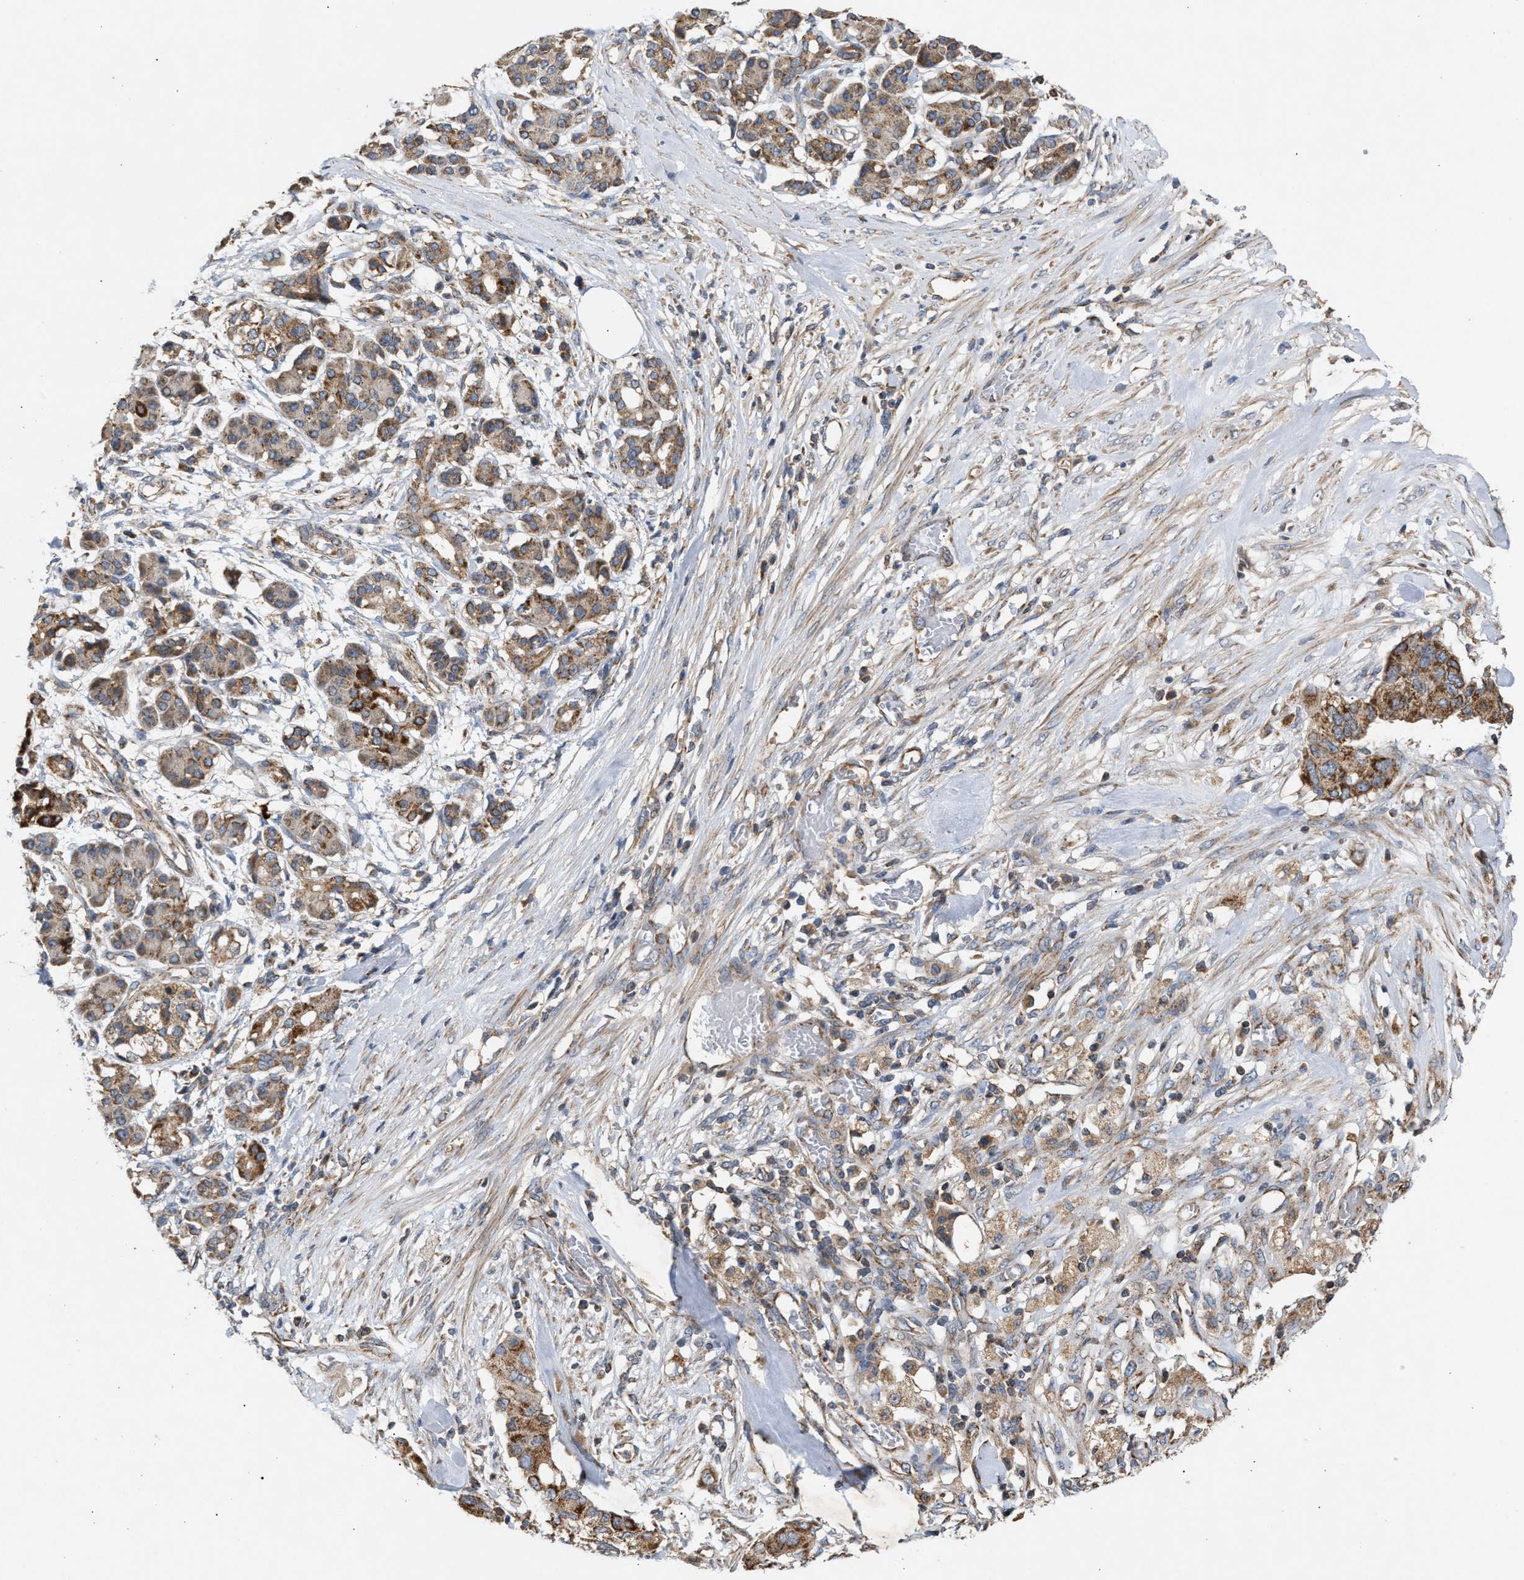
{"staining": {"intensity": "moderate", "quantity": ">75%", "location": "cytoplasmic/membranous"}, "tissue": "pancreatic cancer", "cell_type": "Tumor cells", "image_type": "cancer", "snomed": [{"axis": "morphology", "description": "Adenocarcinoma, NOS"}, {"axis": "topography", "description": "Pancreas"}], "caption": "Immunohistochemistry (IHC) of pancreatic cancer (adenocarcinoma) shows medium levels of moderate cytoplasmic/membranous staining in about >75% of tumor cells.", "gene": "TACO1", "patient": {"sex": "female", "age": 56}}